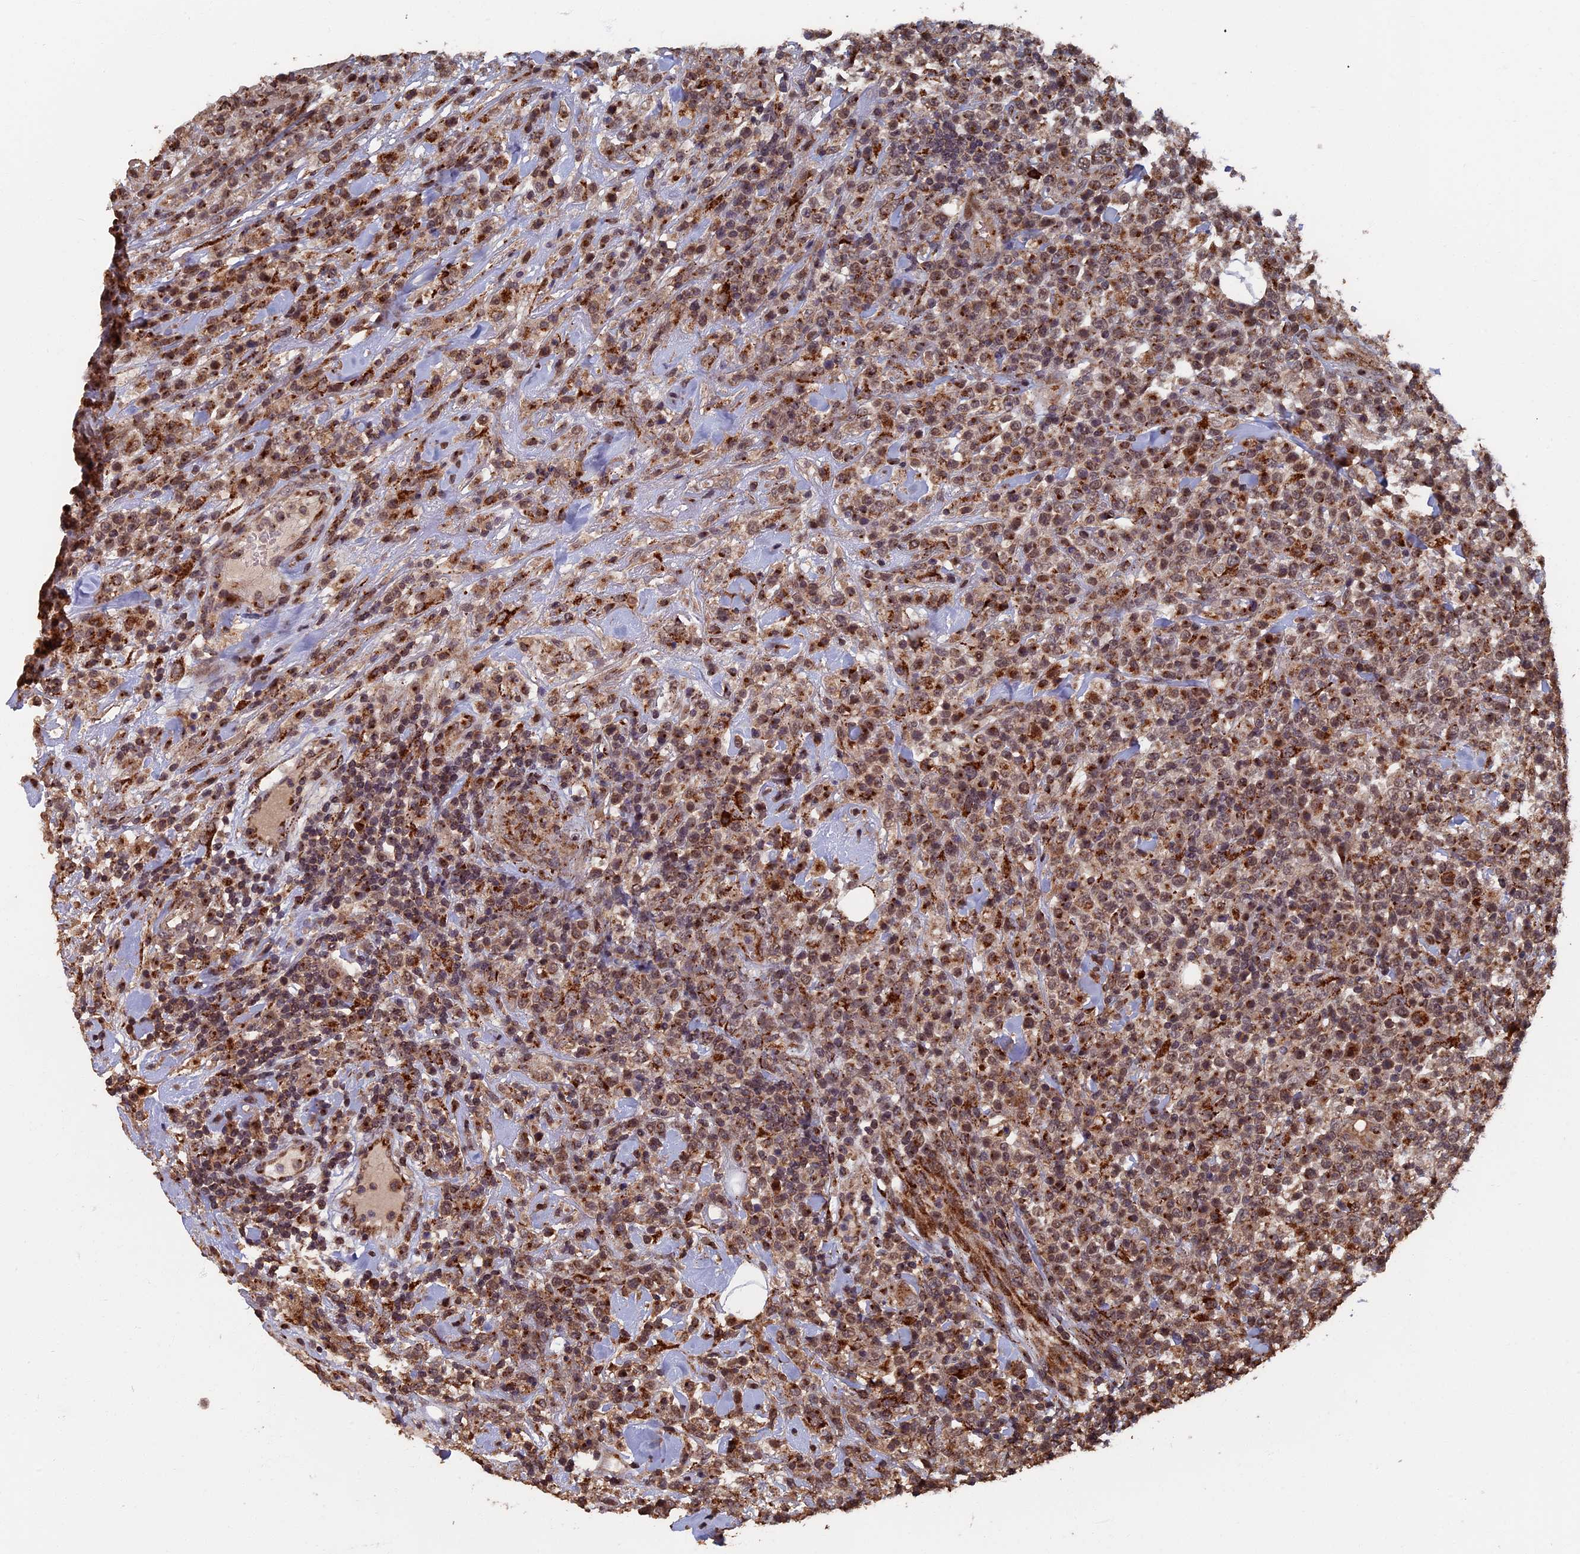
{"staining": {"intensity": "weak", "quantity": ">75%", "location": "nuclear"}, "tissue": "lymphoma", "cell_type": "Tumor cells", "image_type": "cancer", "snomed": [{"axis": "morphology", "description": "Malignant lymphoma, non-Hodgkin's type, High grade"}, {"axis": "topography", "description": "Colon"}], "caption": "Immunohistochemical staining of human malignant lymphoma, non-Hodgkin's type (high-grade) exhibits low levels of weak nuclear positivity in about >75% of tumor cells.", "gene": "RASGRF1", "patient": {"sex": "female", "age": 53}}